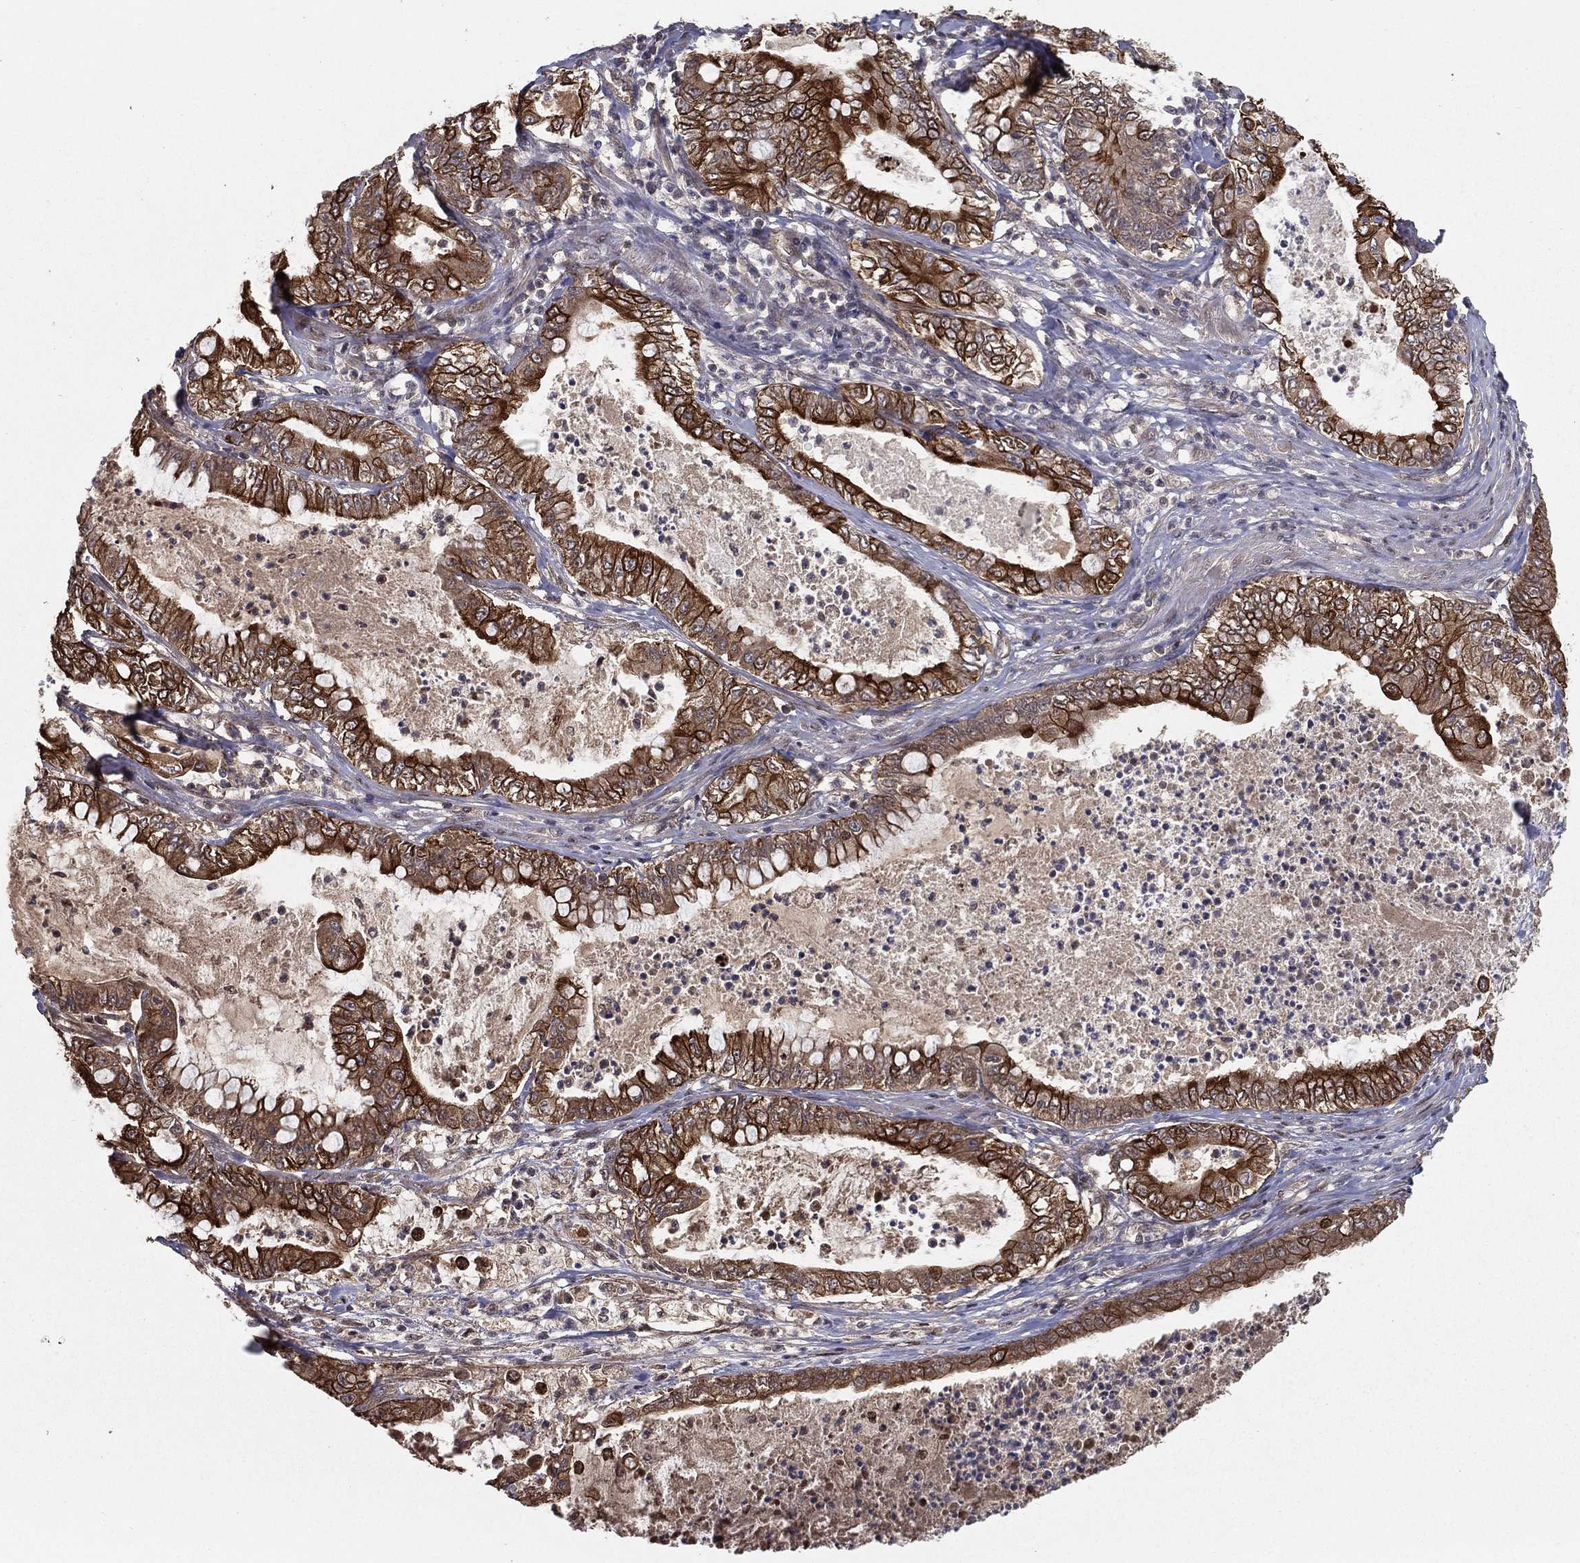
{"staining": {"intensity": "strong", "quantity": ">75%", "location": "cytoplasmic/membranous"}, "tissue": "pancreatic cancer", "cell_type": "Tumor cells", "image_type": "cancer", "snomed": [{"axis": "morphology", "description": "Adenocarcinoma, NOS"}, {"axis": "topography", "description": "Pancreas"}], "caption": "High-magnification brightfield microscopy of pancreatic cancer stained with DAB (brown) and counterstained with hematoxylin (blue). tumor cells exhibit strong cytoplasmic/membranous positivity is identified in approximately>75% of cells.", "gene": "SLC6A6", "patient": {"sex": "male", "age": 71}}